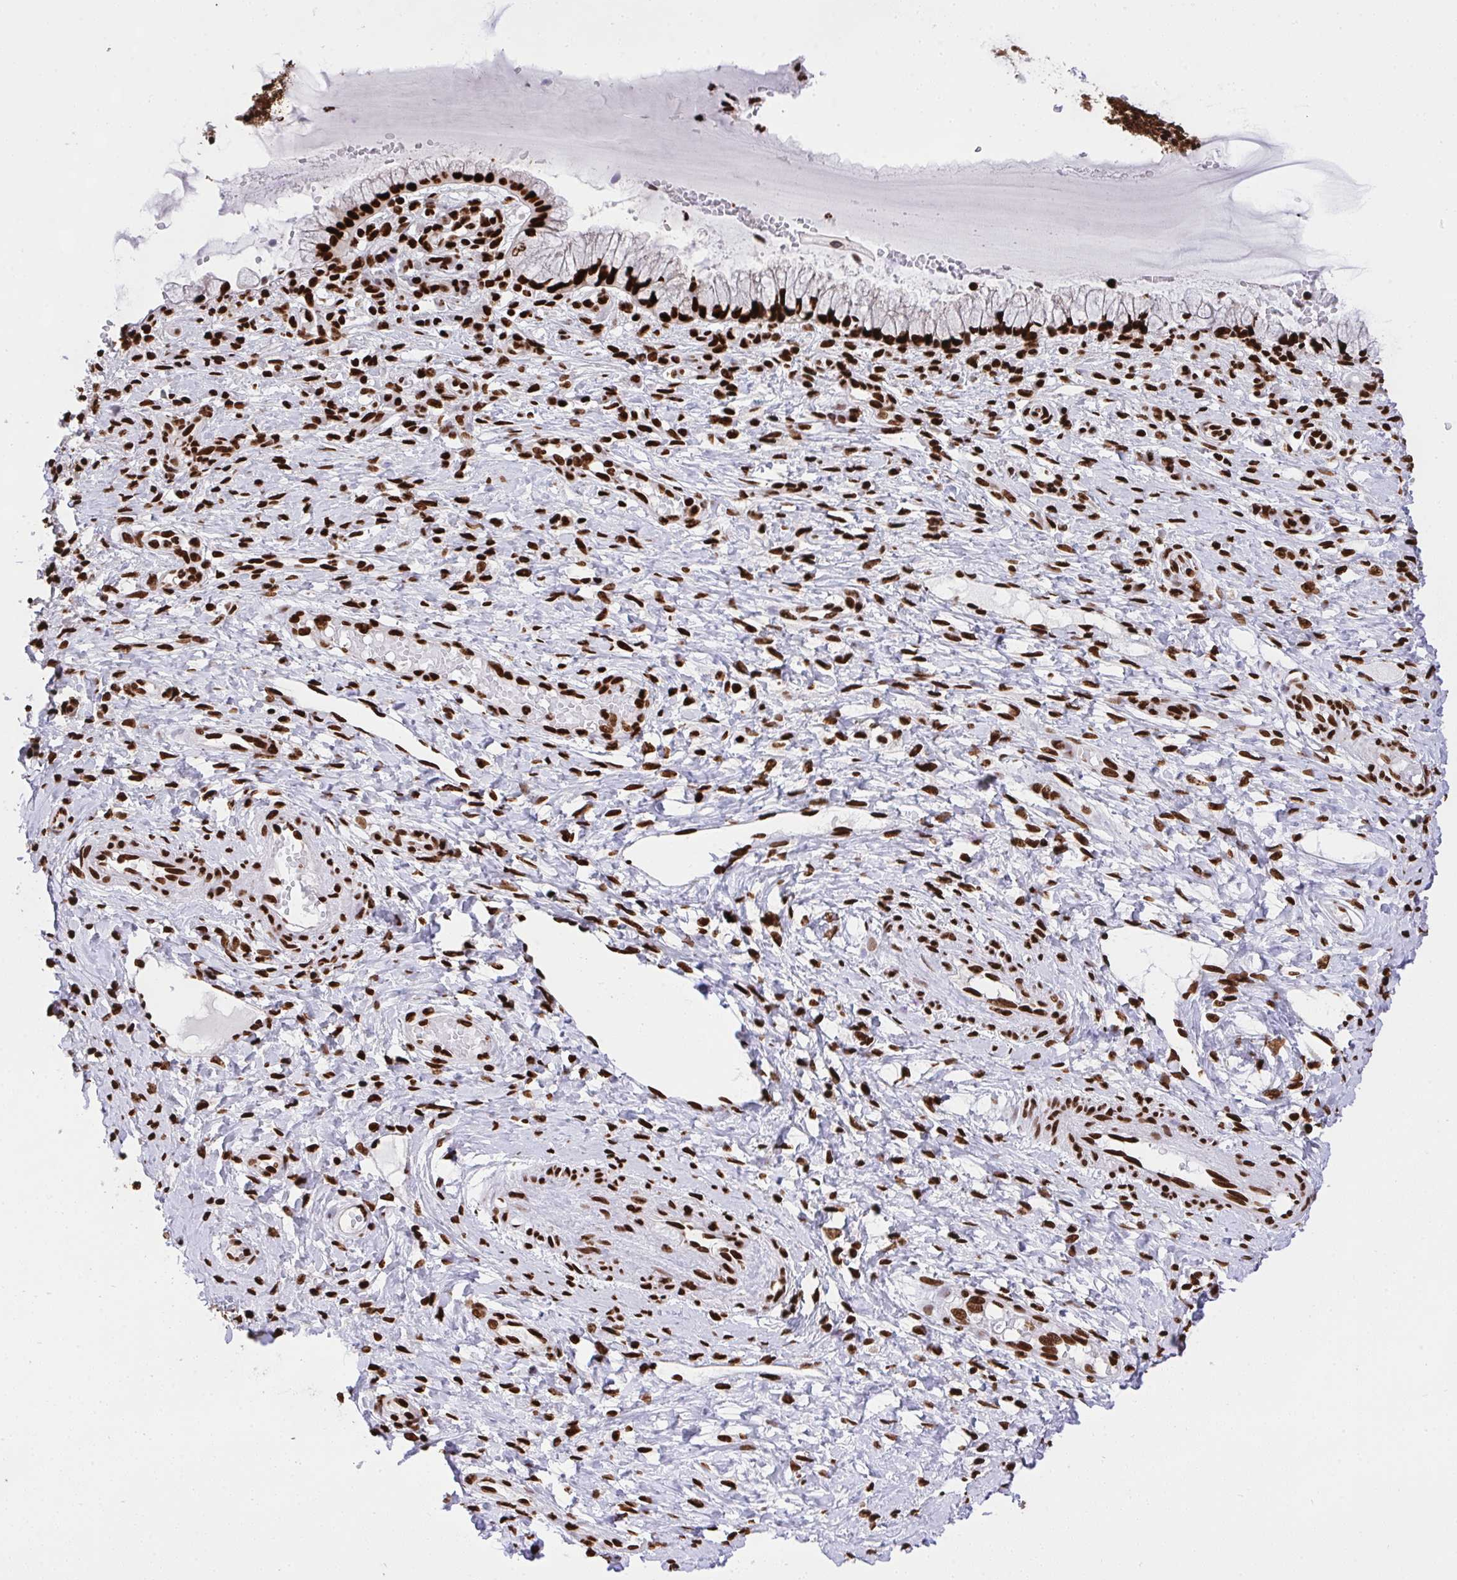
{"staining": {"intensity": "strong", "quantity": ">75%", "location": "nuclear"}, "tissue": "cervix", "cell_type": "Glandular cells", "image_type": "normal", "snomed": [{"axis": "morphology", "description": "Normal tissue, NOS"}, {"axis": "topography", "description": "Cervix"}], "caption": "Protein staining of unremarkable cervix demonstrates strong nuclear expression in approximately >75% of glandular cells.", "gene": "HNRNPL", "patient": {"sex": "female", "age": 37}}